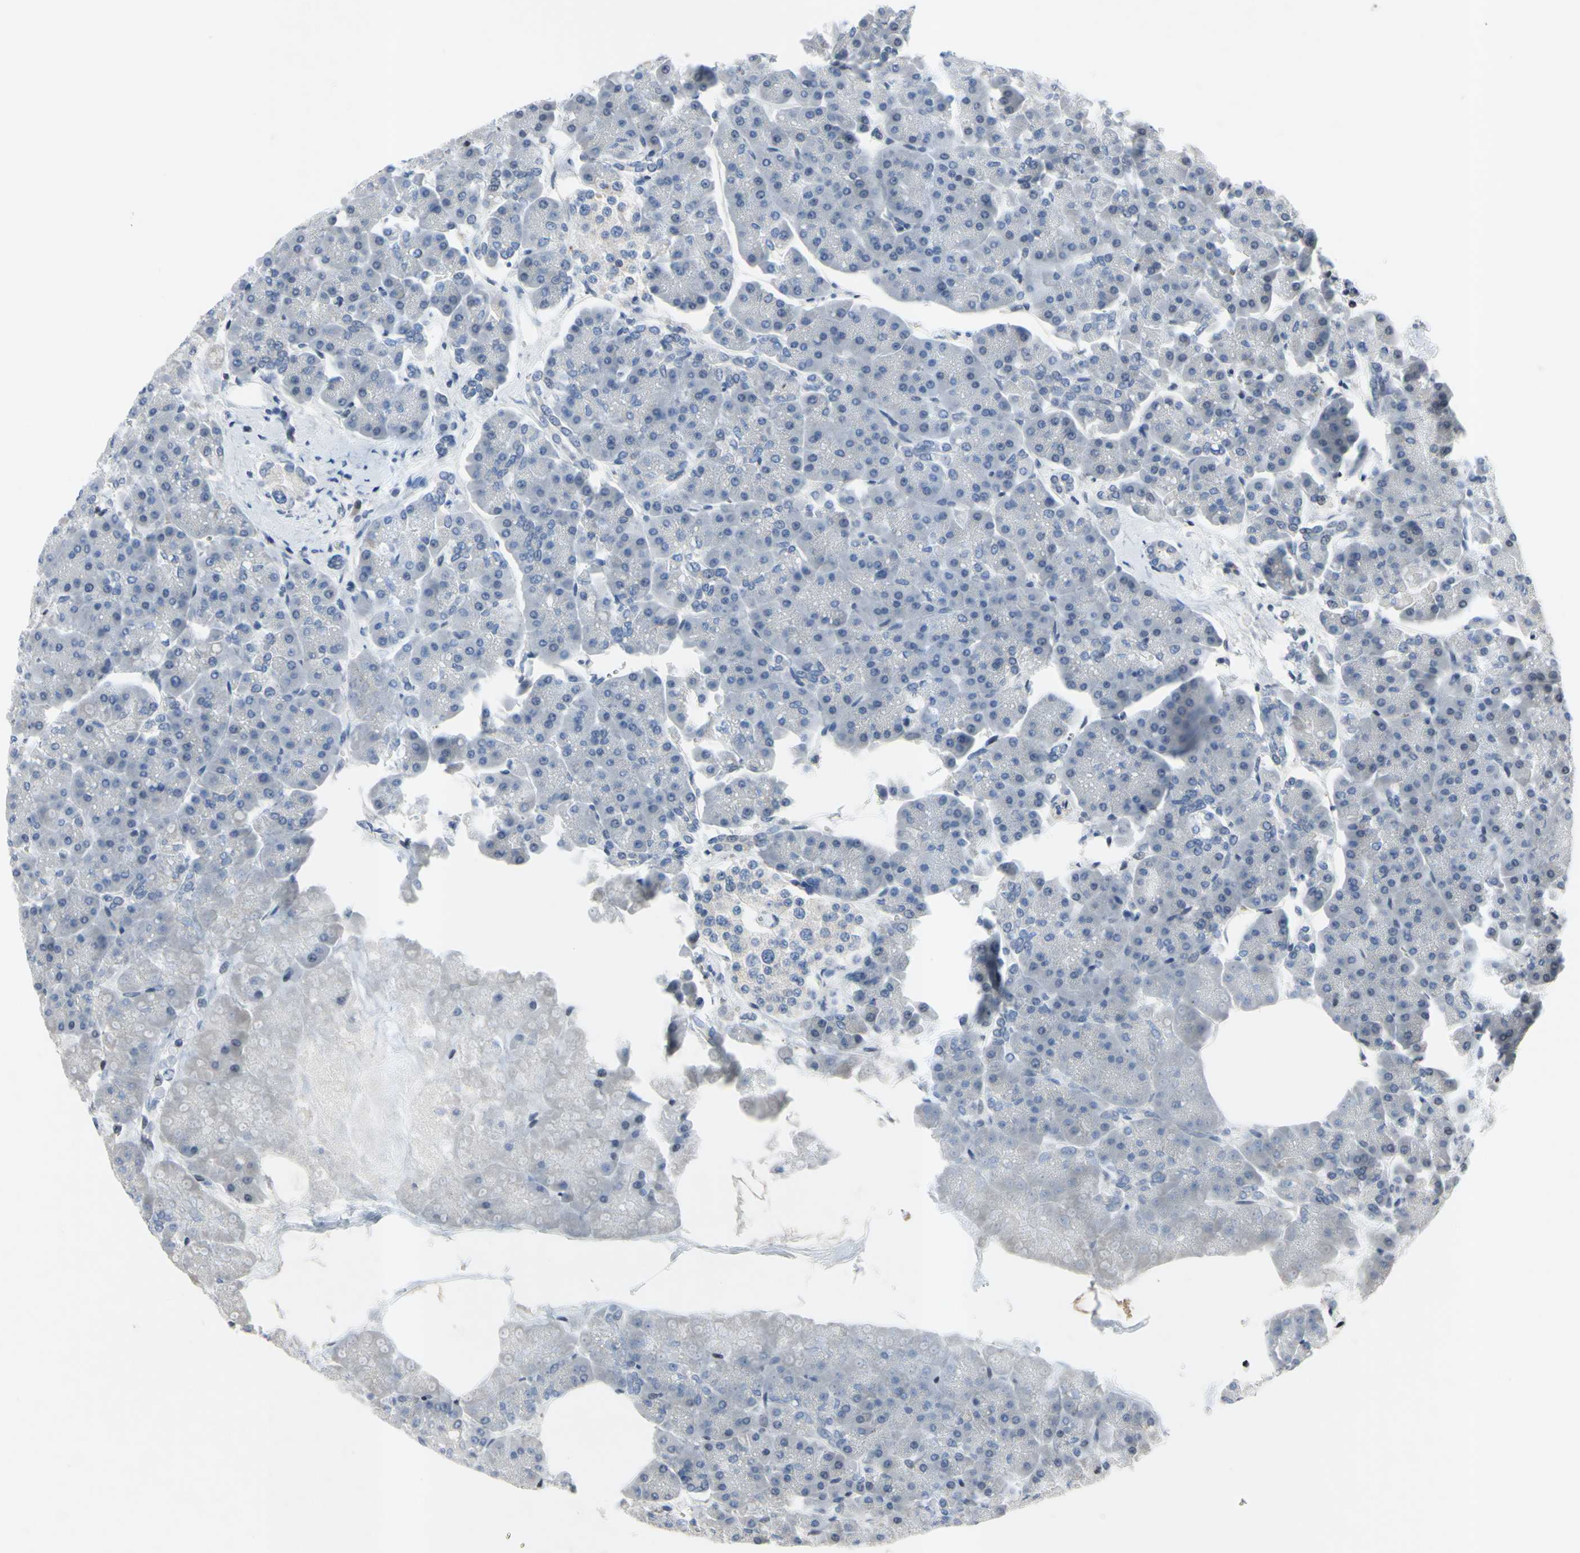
{"staining": {"intensity": "negative", "quantity": "none", "location": "none"}, "tissue": "pancreas", "cell_type": "Exocrine glandular cells", "image_type": "normal", "snomed": [{"axis": "morphology", "description": "Normal tissue, NOS"}, {"axis": "topography", "description": "Pancreas"}], "caption": "A micrograph of human pancreas is negative for staining in exocrine glandular cells. Brightfield microscopy of immunohistochemistry (IHC) stained with DAB (brown) and hematoxylin (blue), captured at high magnification.", "gene": "ARG1", "patient": {"sex": "female", "age": 70}}